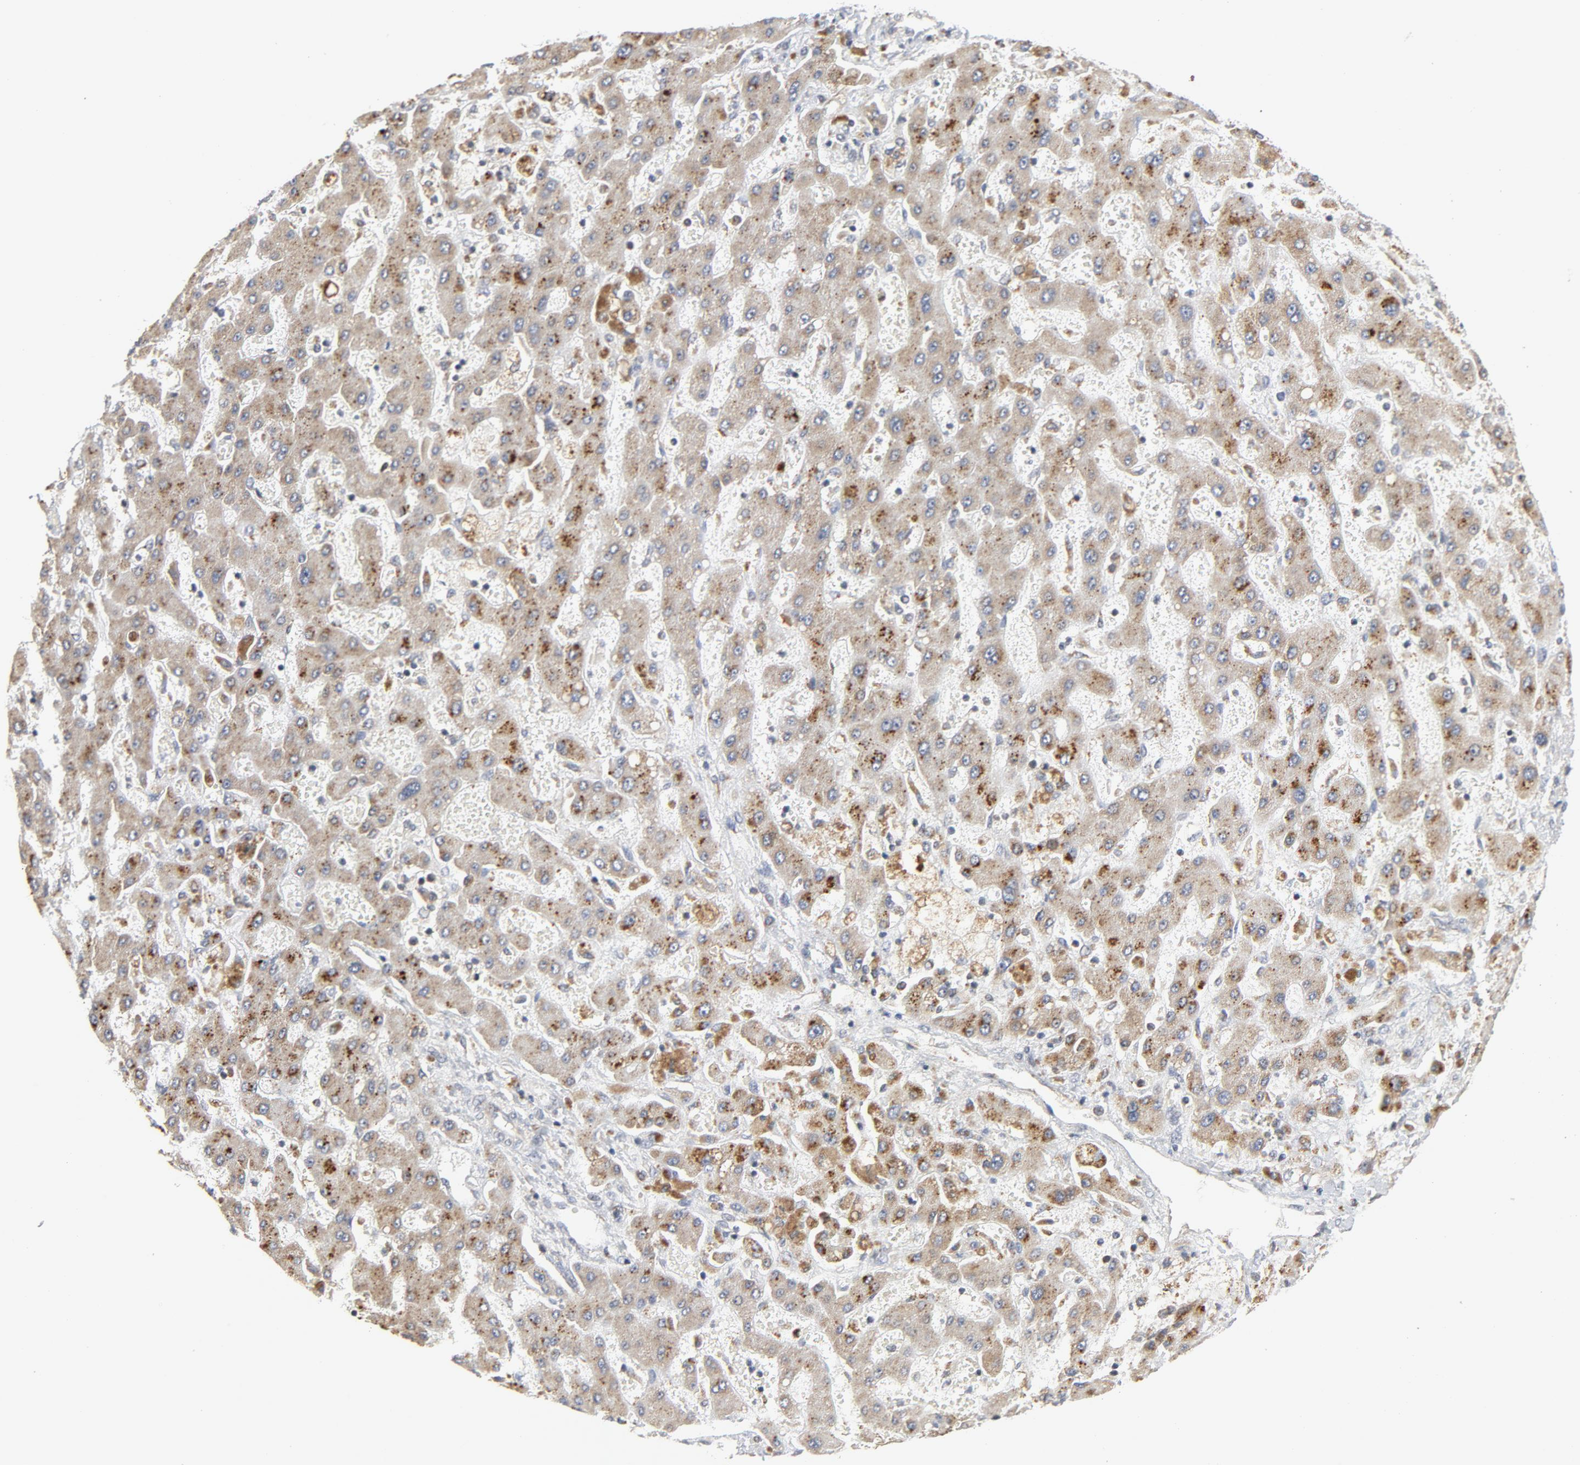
{"staining": {"intensity": "moderate", "quantity": ">75%", "location": "cytoplasmic/membranous"}, "tissue": "liver cancer", "cell_type": "Tumor cells", "image_type": "cancer", "snomed": [{"axis": "morphology", "description": "Cholangiocarcinoma"}, {"axis": "topography", "description": "Liver"}], "caption": "Brown immunohistochemical staining in human liver cholangiocarcinoma shows moderate cytoplasmic/membranous staining in about >75% of tumor cells.", "gene": "C14orf119", "patient": {"sex": "male", "age": 50}}